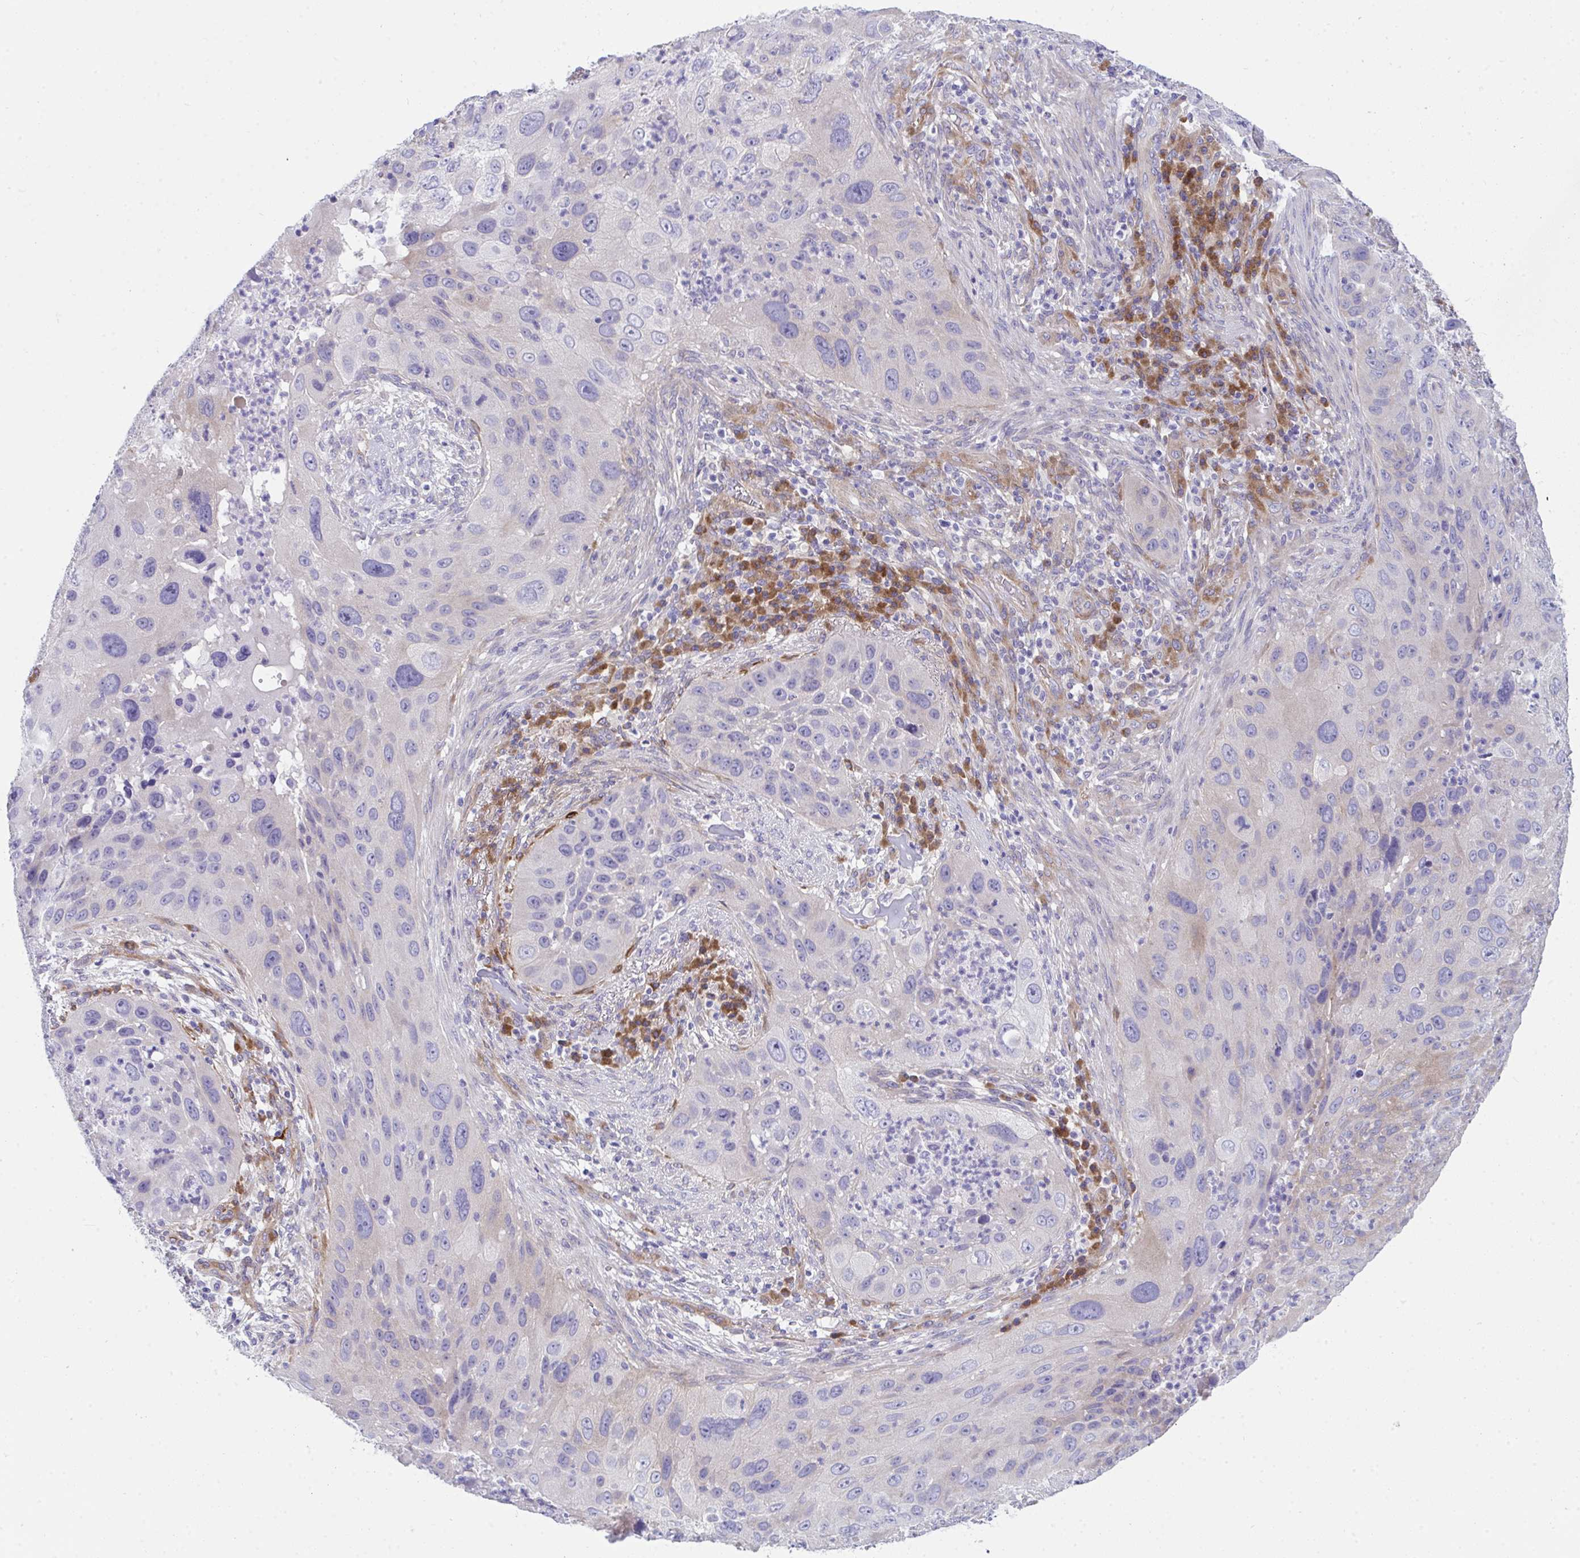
{"staining": {"intensity": "negative", "quantity": "none", "location": "none"}, "tissue": "lung cancer", "cell_type": "Tumor cells", "image_type": "cancer", "snomed": [{"axis": "morphology", "description": "Squamous cell carcinoma, NOS"}, {"axis": "topography", "description": "Lung"}], "caption": "A micrograph of lung cancer (squamous cell carcinoma) stained for a protein displays no brown staining in tumor cells. The staining was performed using DAB to visualize the protein expression in brown, while the nuclei were stained in blue with hematoxylin (Magnification: 20x).", "gene": "GAB1", "patient": {"sex": "male", "age": 63}}